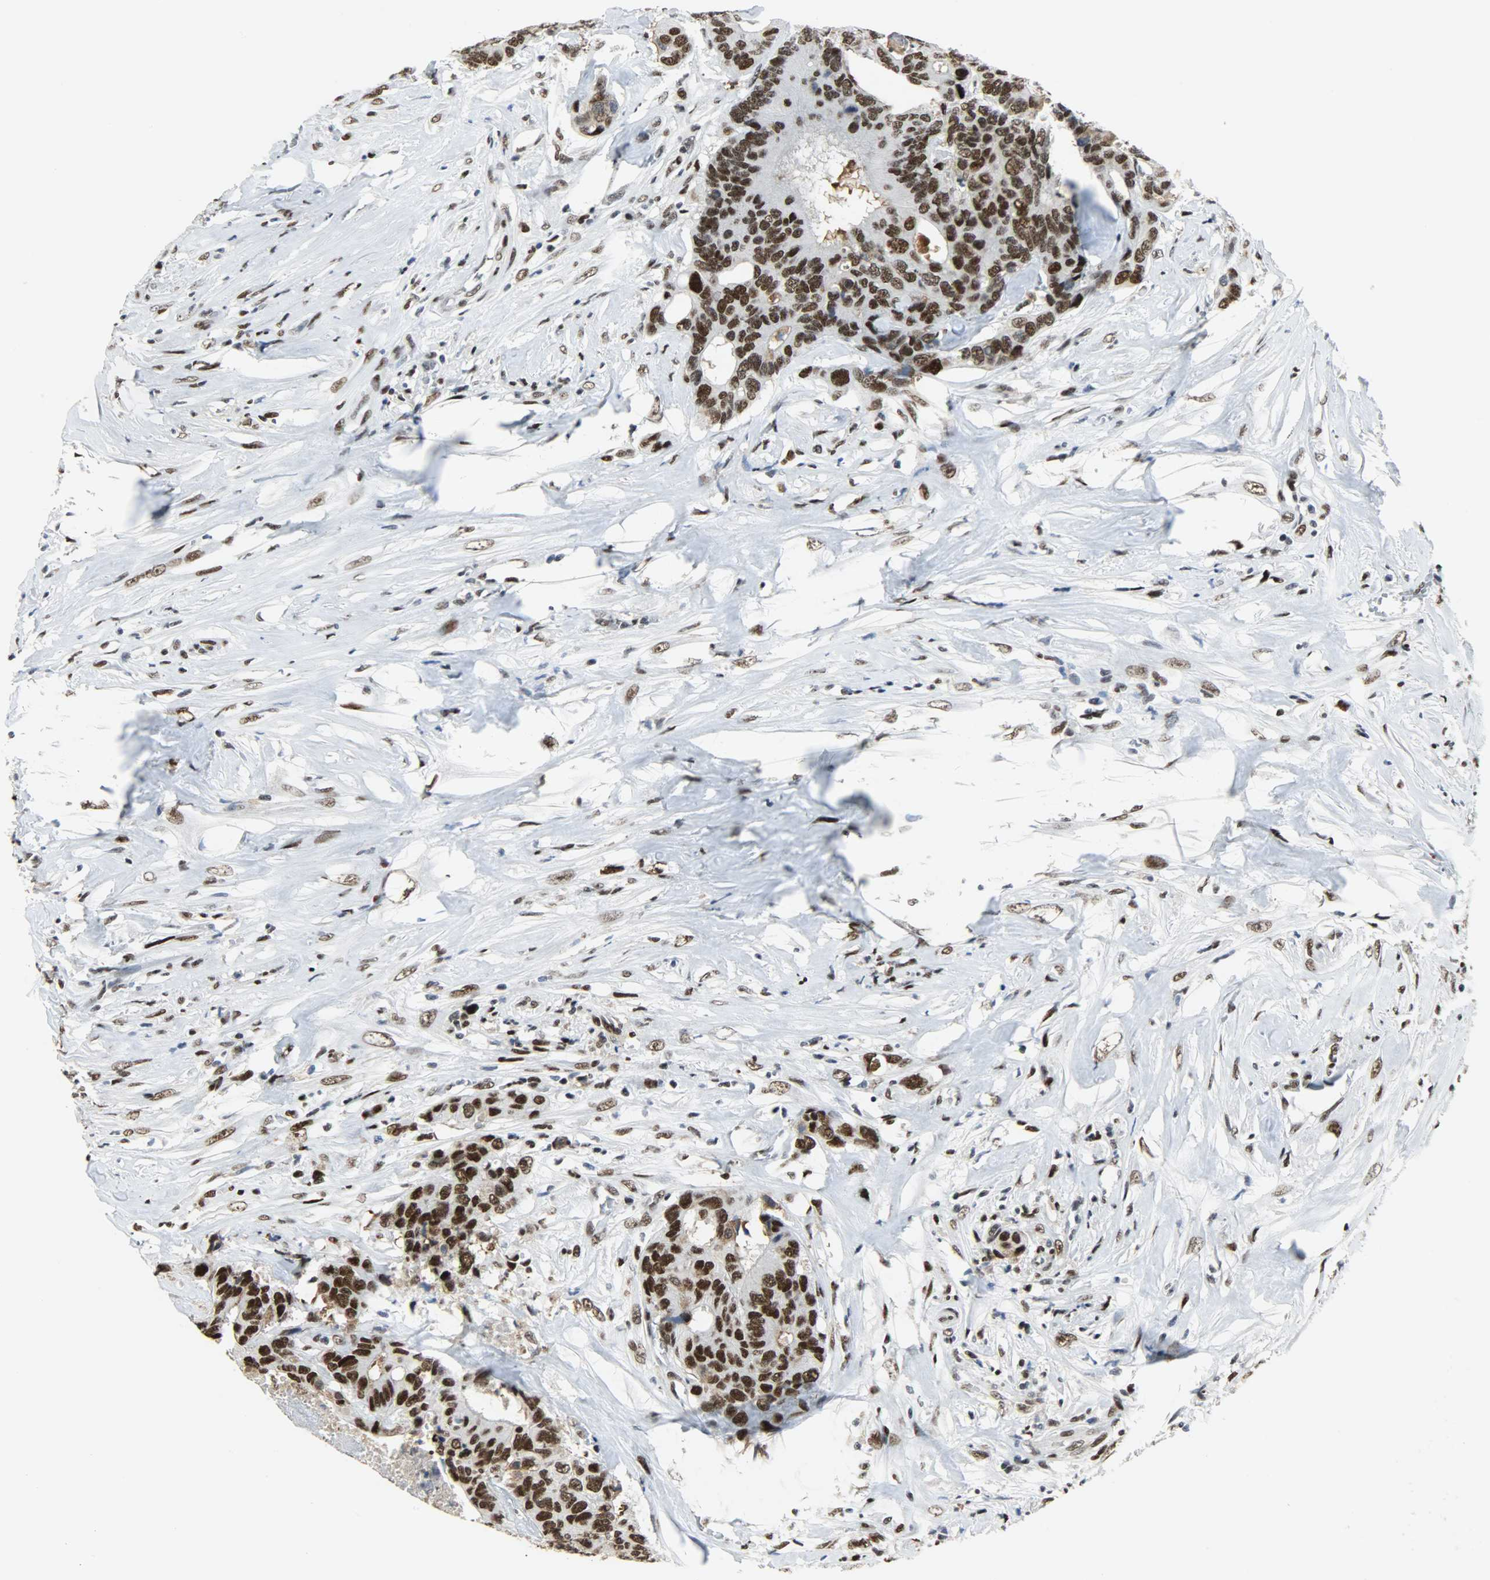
{"staining": {"intensity": "strong", "quantity": ">75%", "location": "nuclear"}, "tissue": "colorectal cancer", "cell_type": "Tumor cells", "image_type": "cancer", "snomed": [{"axis": "morphology", "description": "Adenocarcinoma, NOS"}, {"axis": "topography", "description": "Rectum"}], "caption": "This photomicrograph shows colorectal cancer stained with immunohistochemistry (IHC) to label a protein in brown. The nuclear of tumor cells show strong positivity for the protein. Nuclei are counter-stained blue.", "gene": "SSB", "patient": {"sex": "male", "age": 55}}